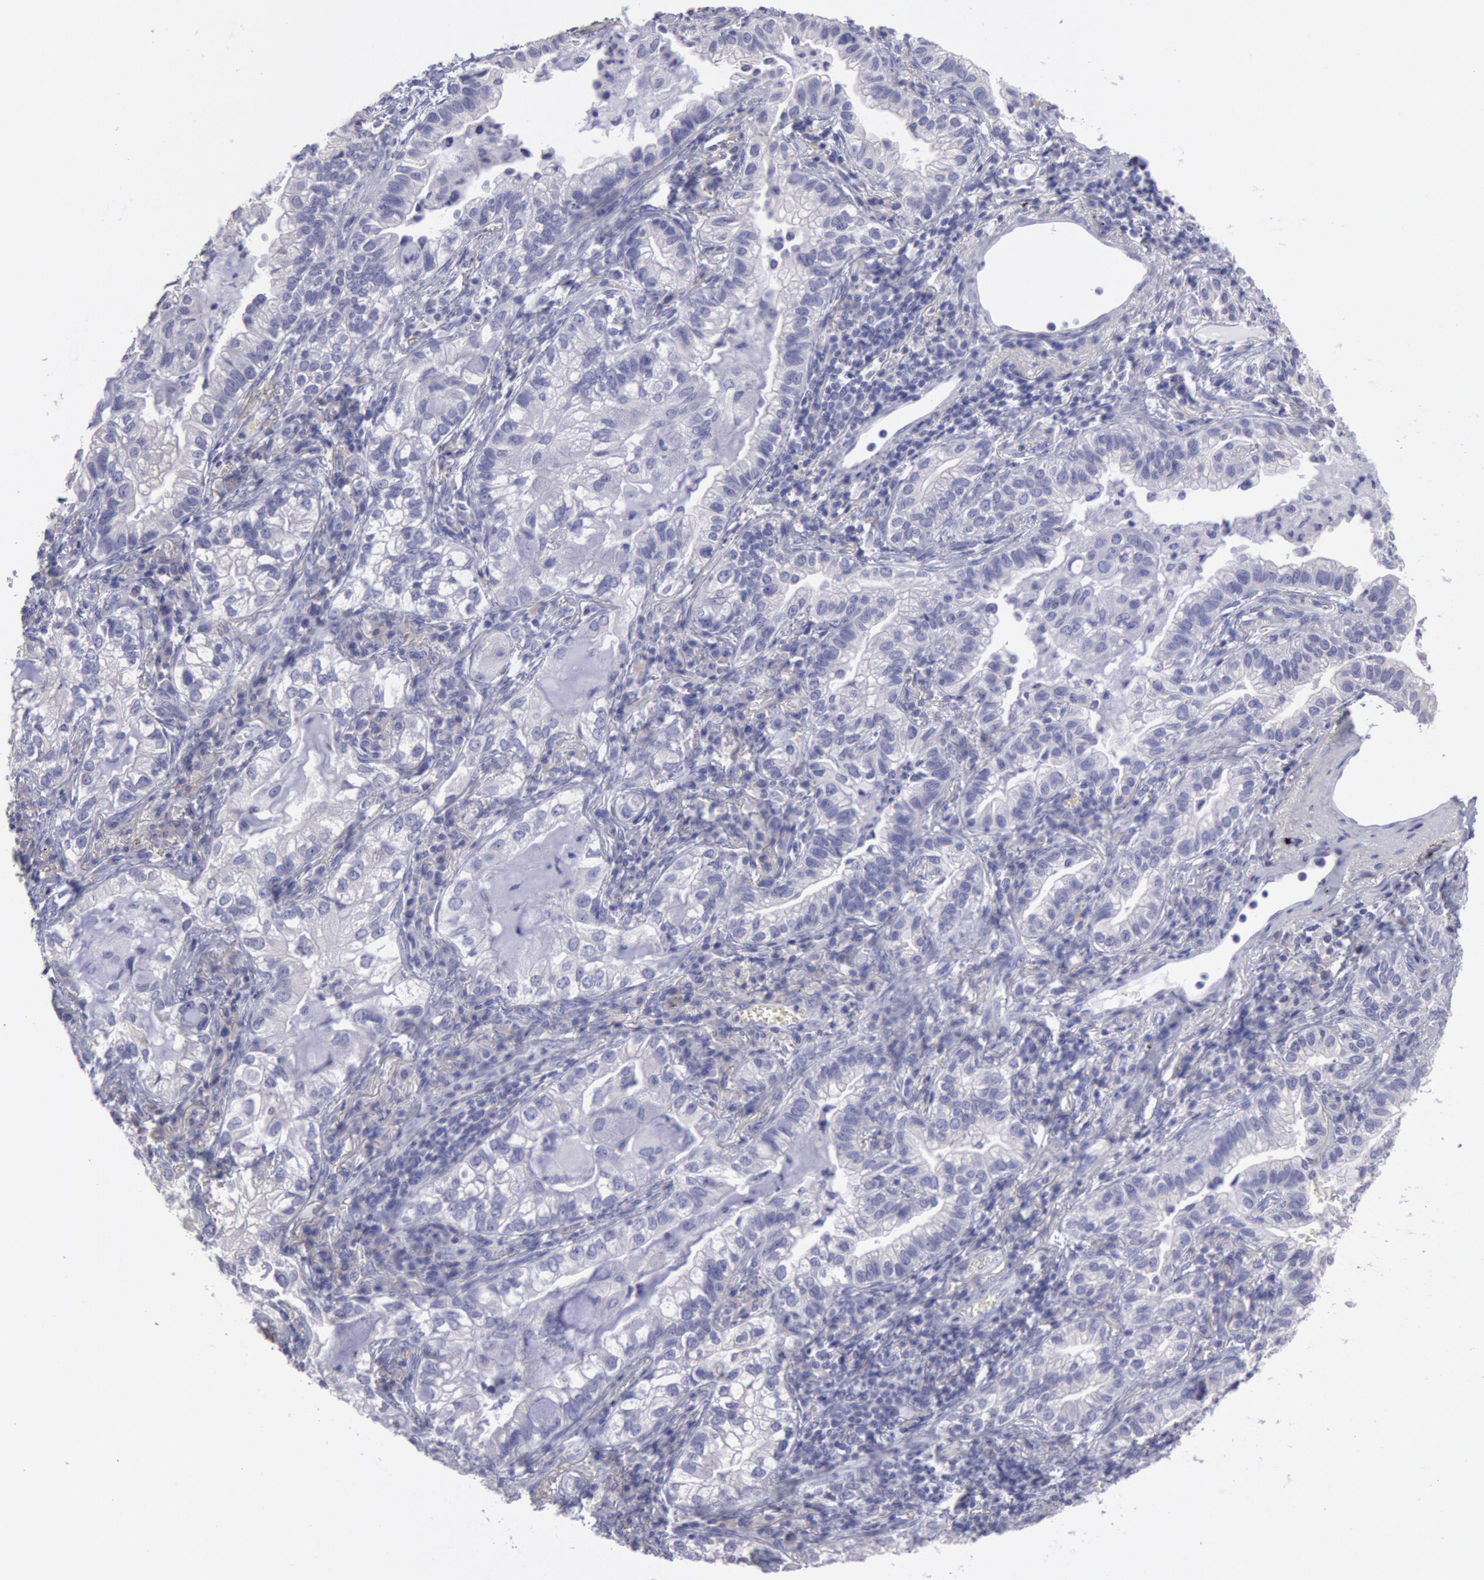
{"staining": {"intensity": "negative", "quantity": "none", "location": "none"}, "tissue": "lung cancer", "cell_type": "Tumor cells", "image_type": "cancer", "snomed": [{"axis": "morphology", "description": "Adenocarcinoma, NOS"}, {"axis": "topography", "description": "Lung"}], "caption": "Protein analysis of lung cancer (adenocarcinoma) reveals no significant staining in tumor cells.", "gene": "MYH7", "patient": {"sex": "female", "age": 50}}